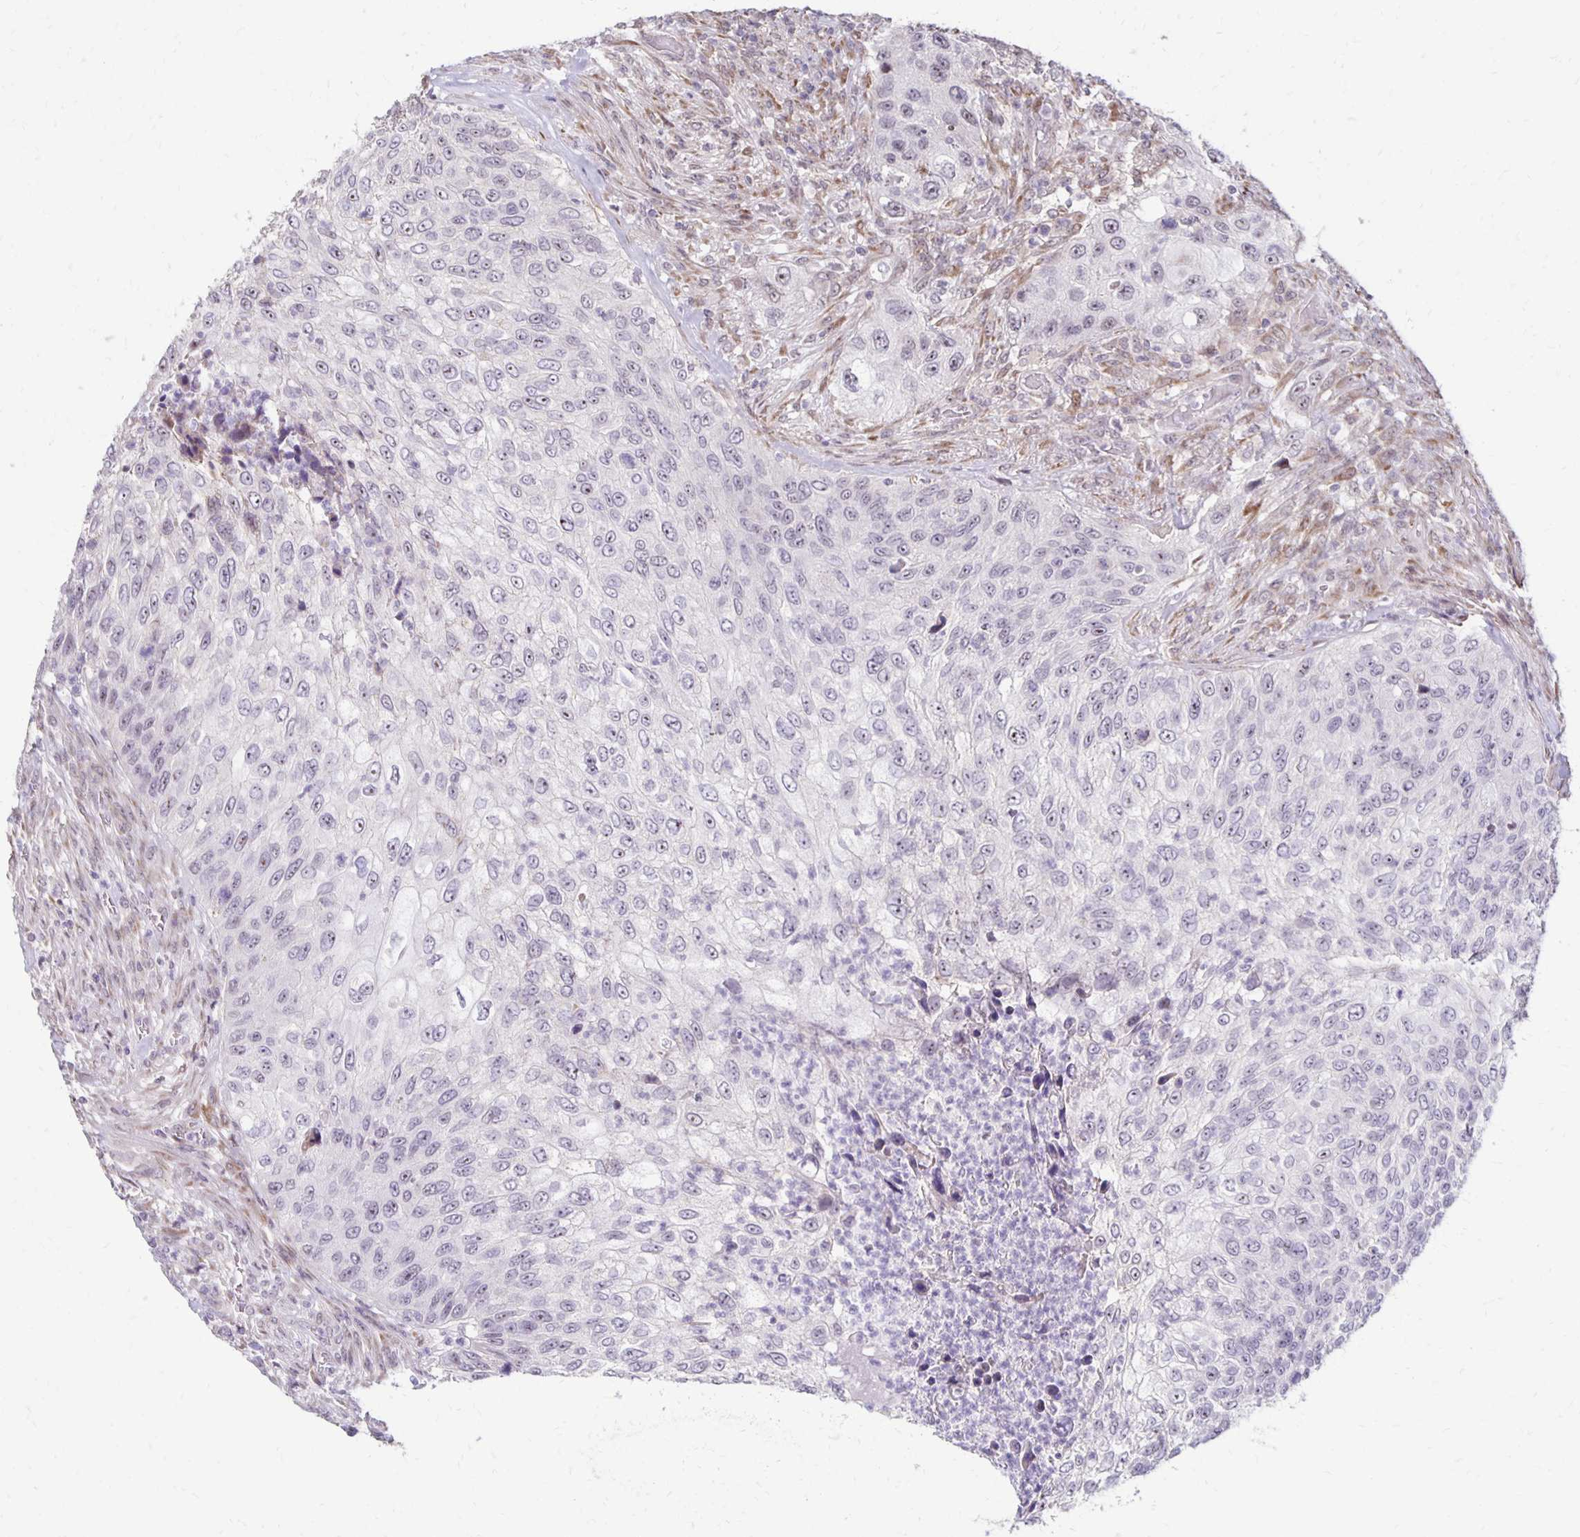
{"staining": {"intensity": "negative", "quantity": "none", "location": "none"}, "tissue": "urothelial cancer", "cell_type": "Tumor cells", "image_type": "cancer", "snomed": [{"axis": "morphology", "description": "Urothelial carcinoma, High grade"}, {"axis": "topography", "description": "Urinary bladder"}], "caption": "Immunohistochemistry photomicrograph of neoplastic tissue: high-grade urothelial carcinoma stained with DAB (3,3'-diaminobenzidine) demonstrates no significant protein expression in tumor cells.", "gene": "DAGLA", "patient": {"sex": "female", "age": 60}}